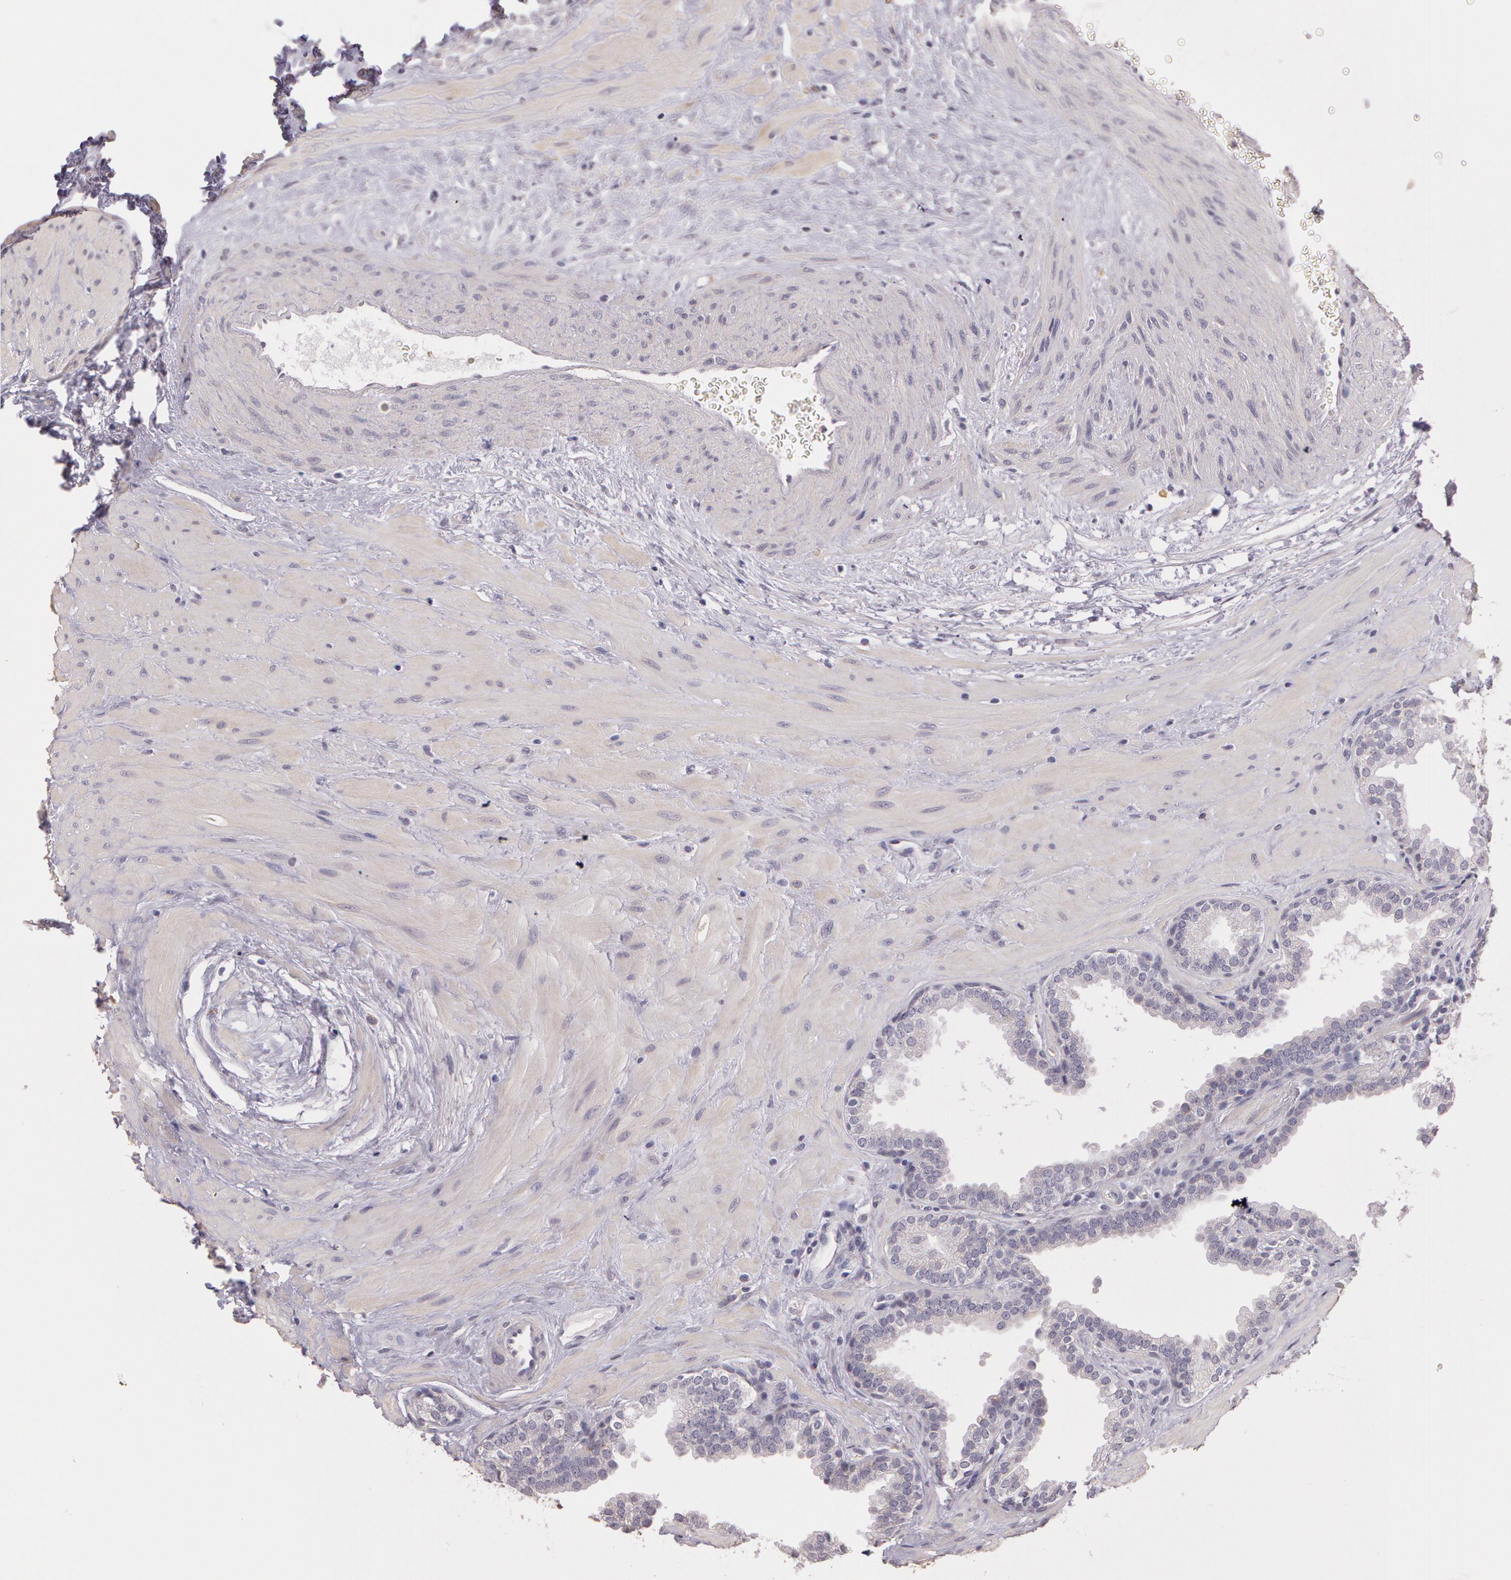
{"staining": {"intensity": "negative", "quantity": "none", "location": "none"}, "tissue": "prostate", "cell_type": "Glandular cells", "image_type": "normal", "snomed": [{"axis": "morphology", "description": "Normal tissue, NOS"}, {"axis": "topography", "description": "Prostate"}], "caption": "This is an immunohistochemistry (IHC) histopathology image of normal prostate. There is no positivity in glandular cells.", "gene": "G2E3", "patient": {"sex": "male", "age": 51}}